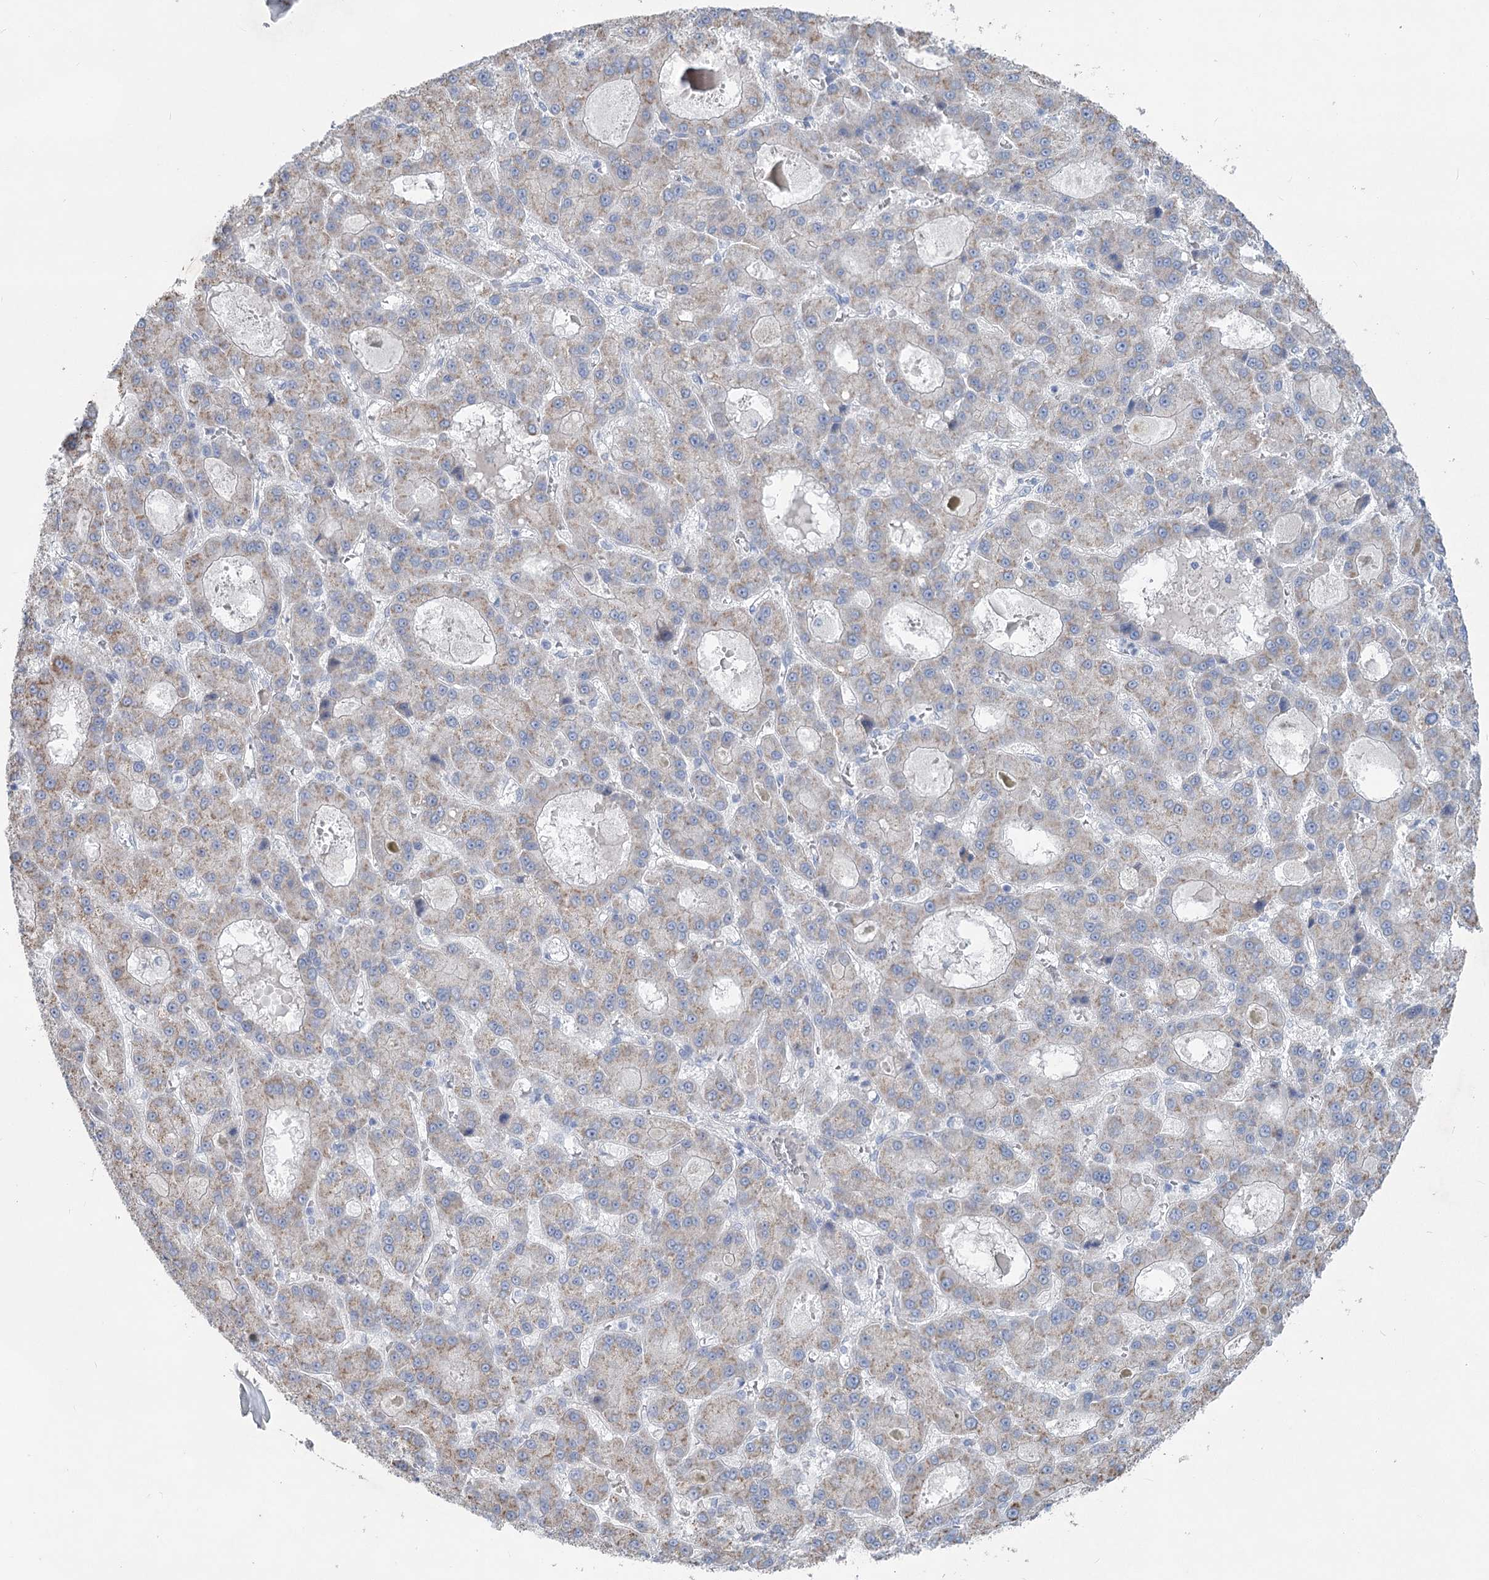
{"staining": {"intensity": "weak", "quantity": "25%-75%", "location": "cytoplasmic/membranous"}, "tissue": "liver cancer", "cell_type": "Tumor cells", "image_type": "cancer", "snomed": [{"axis": "morphology", "description": "Carcinoma, Hepatocellular, NOS"}, {"axis": "topography", "description": "Liver"}], "caption": "Immunohistochemical staining of human liver cancer displays weak cytoplasmic/membranous protein staining in approximately 25%-75% of tumor cells.", "gene": "WDR74", "patient": {"sex": "male", "age": 70}}